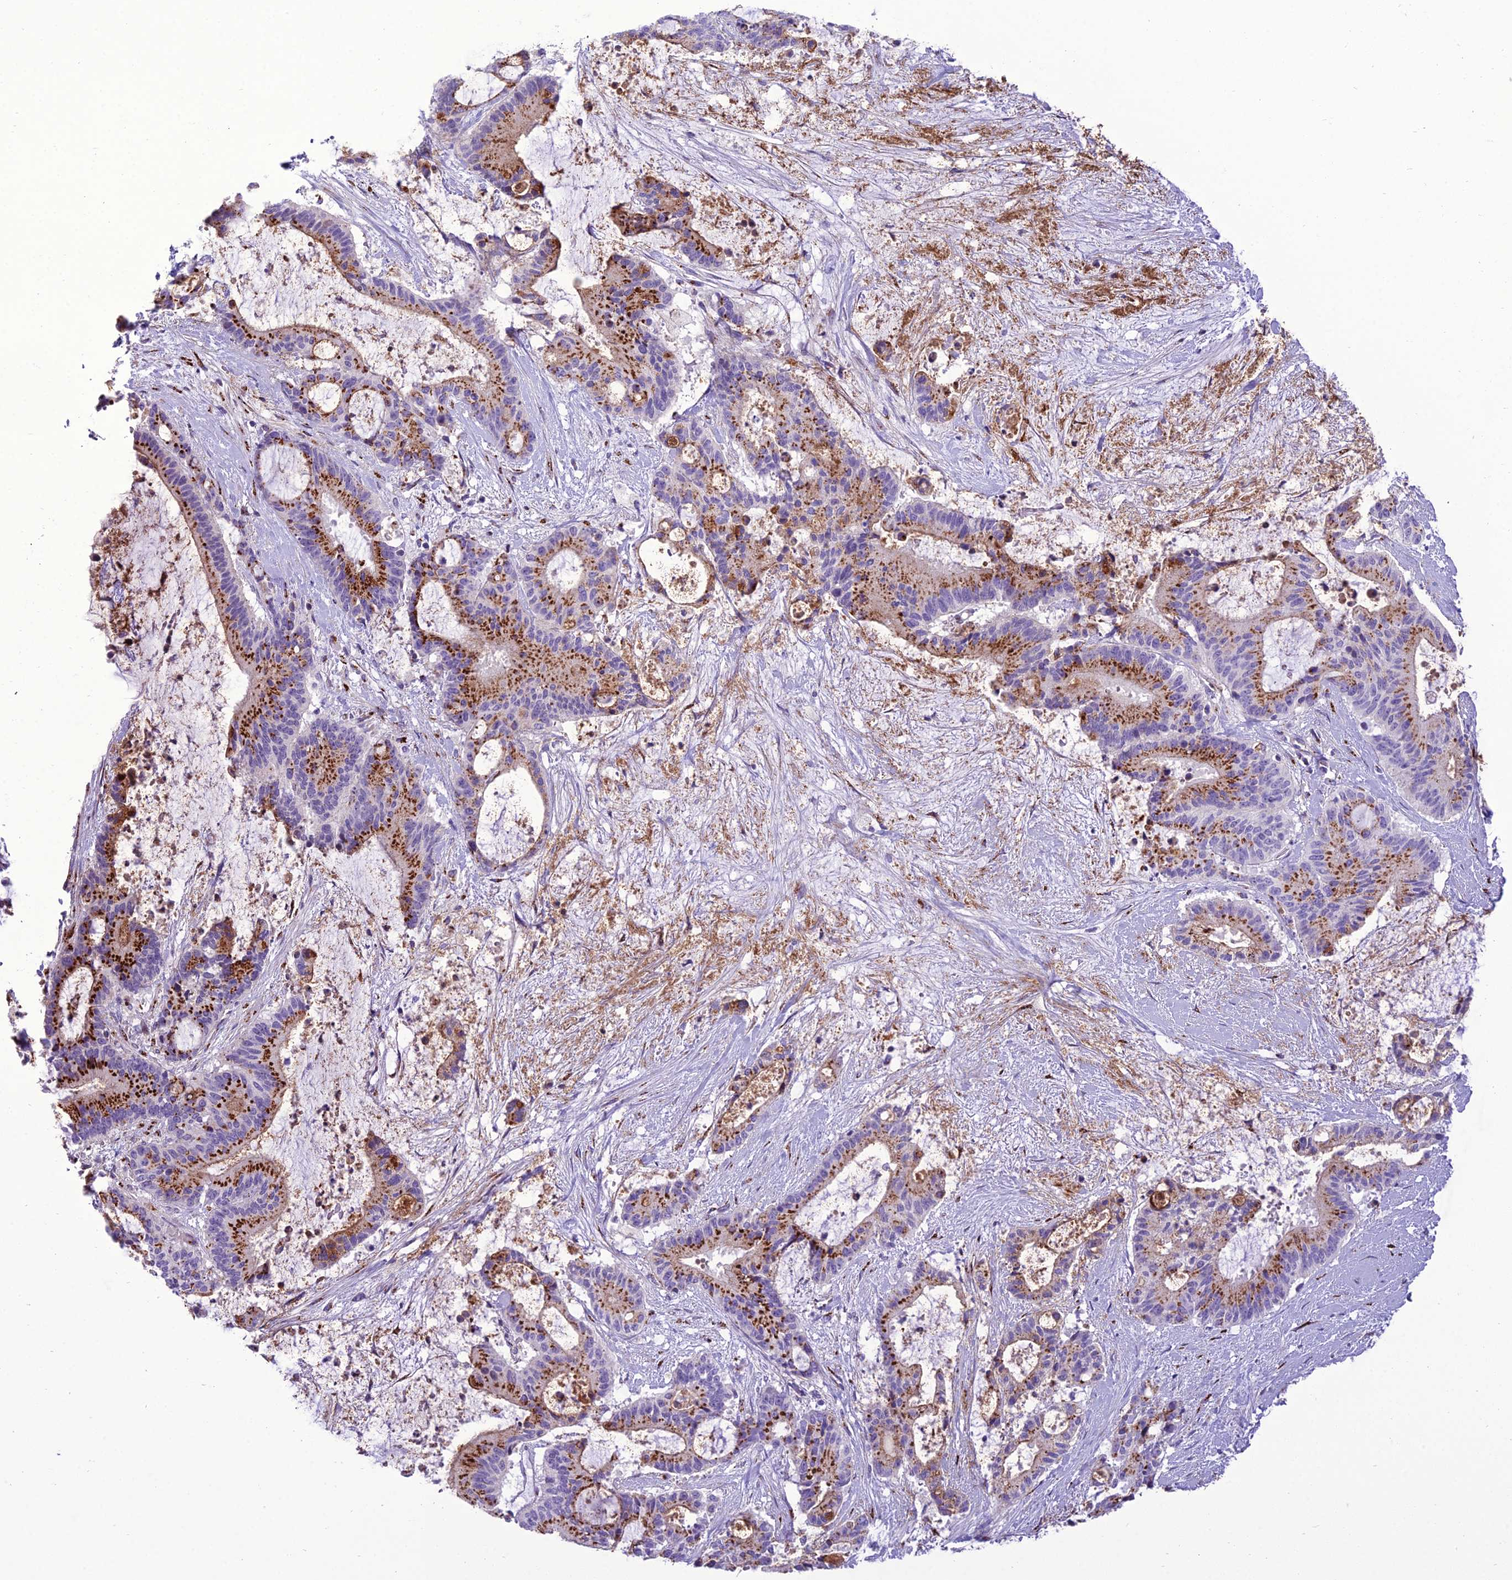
{"staining": {"intensity": "strong", "quantity": ">75%", "location": "cytoplasmic/membranous"}, "tissue": "liver cancer", "cell_type": "Tumor cells", "image_type": "cancer", "snomed": [{"axis": "morphology", "description": "Normal tissue, NOS"}, {"axis": "morphology", "description": "Cholangiocarcinoma"}, {"axis": "topography", "description": "Liver"}, {"axis": "topography", "description": "Peripheral nerve tissue"}], "caption": "Liver cancer (cholangiocarcinoma) stained with IHC displays strong cytoplasmic/membranous positivity in about >75% of tumor cells.", "gene": "GOLM2", "patient": {"sex": "female", "age": 73}}